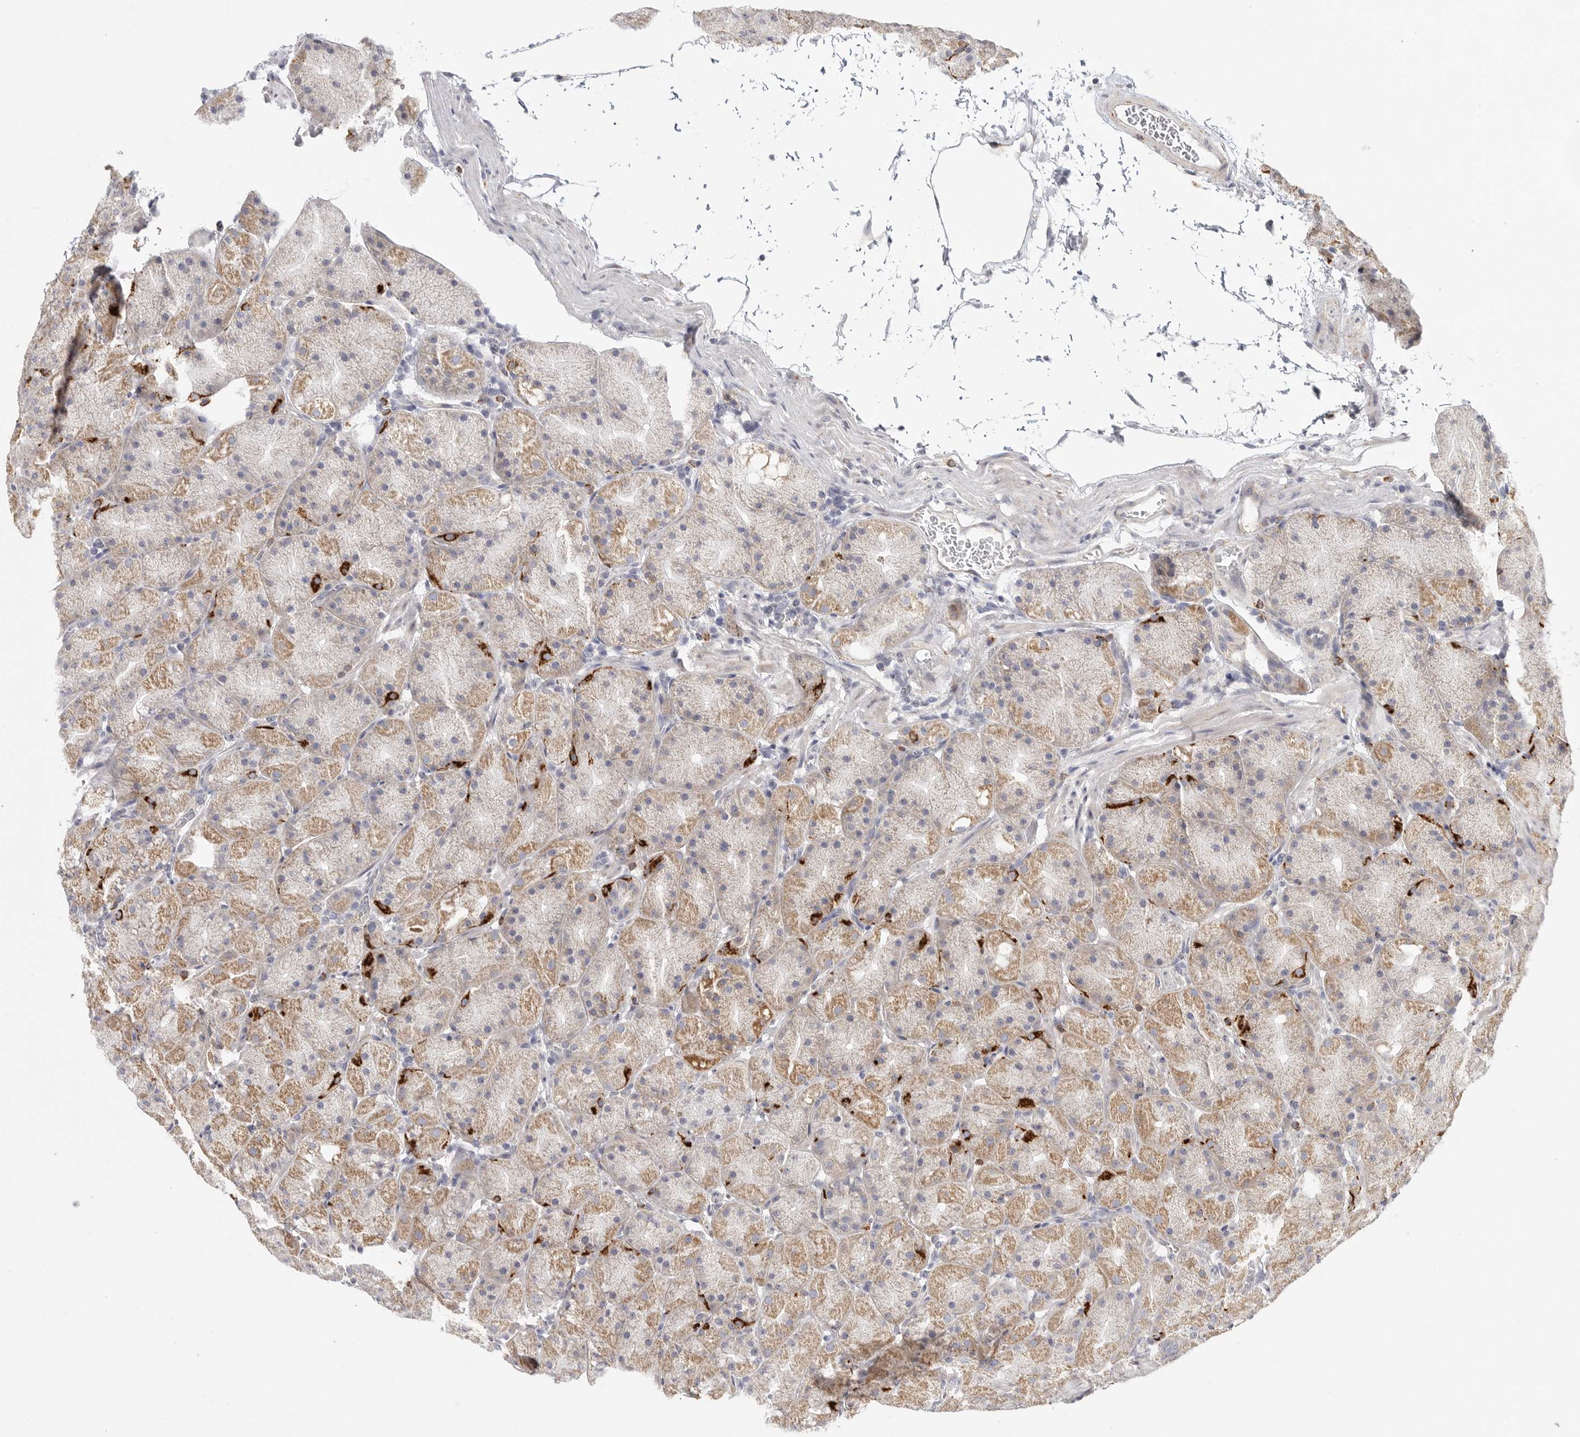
{"staining": {"intensity": "moderate", "quantity": "25%-75%", "location": "cytoplasmic/membranous"}, "tissue": "stomach", "cell_type": "Glandular cells", "image_type": "normal", "snomed": [{"axis": "morphology", "description": "Normal tissue, NOS"}, {"axis": "topography", "description": "Stomach, upper"}, {"axis": "topography", "description": "Stomach"}], "caption": "The photomicrograph reveals immunohistochemical staining of unremarkable stomach. There is moderate cytoplasmic/membranous expression is seen in approximately 25%-75% of glandular cells.", "gene": "ELP3", "patient": {"sex": "male", "age": 48}}